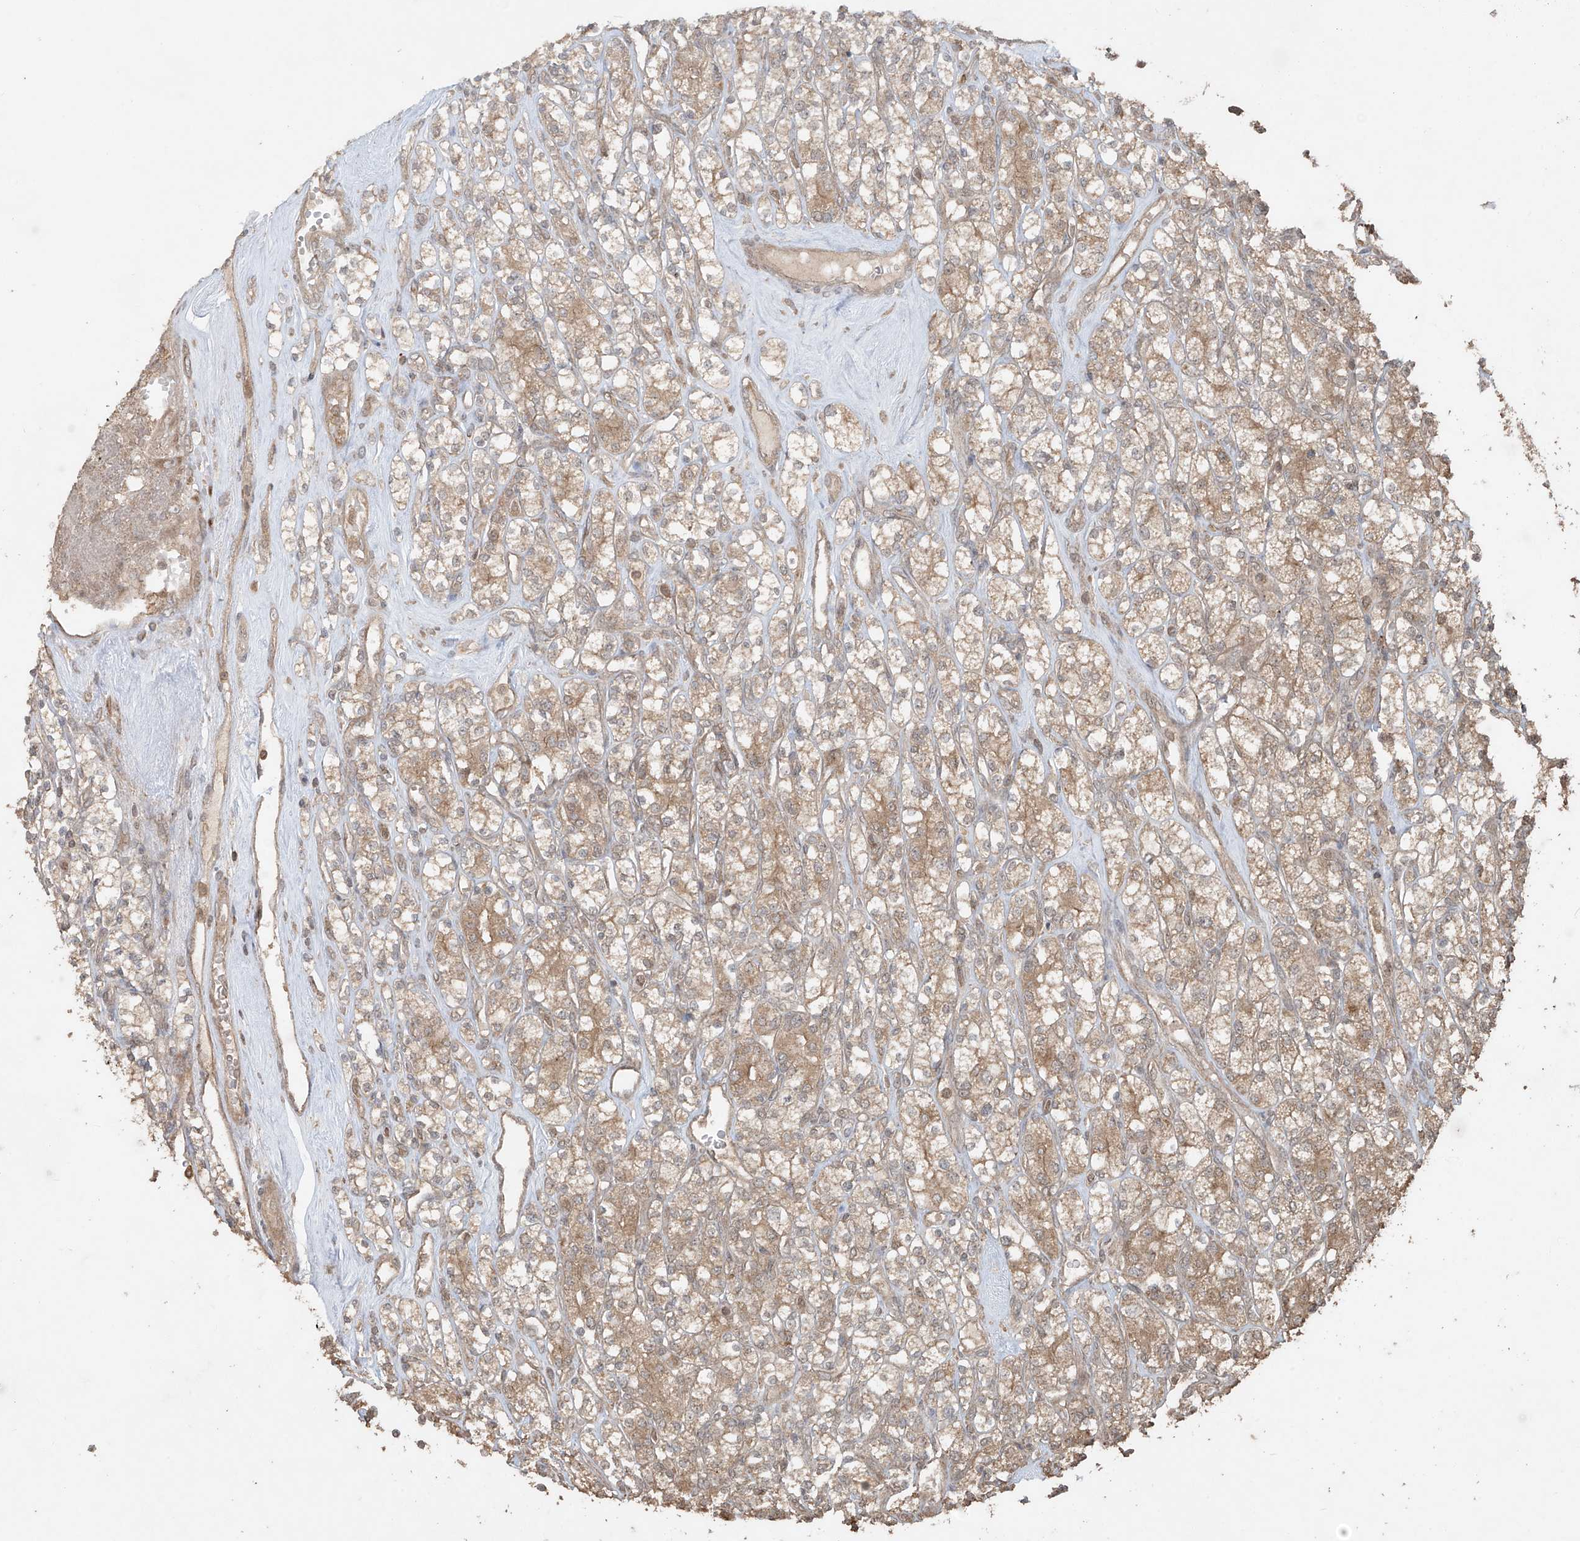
{"staining": {"intensity": "moderate", "quantity": "25%-75%", "location": "cytoplasmic/membranous"}, "tissue": "renal cancer", "cell_type": "Tumor cells", "image_type": "cancer", "snomed": [{"axis": "morphology", "description": "Adenocarcinoma, NOS"}, {"axis": "topography", "description": "Kidney"}], "caption": "The photomicrograph reveals staining of adenocarcinoma (renal), revealing moderate cytoplasmic/membranous protein staining (brown color) within tumor cells.", "gene": "PGPEP1", "patient": {"sex": "male", "age": 77}}